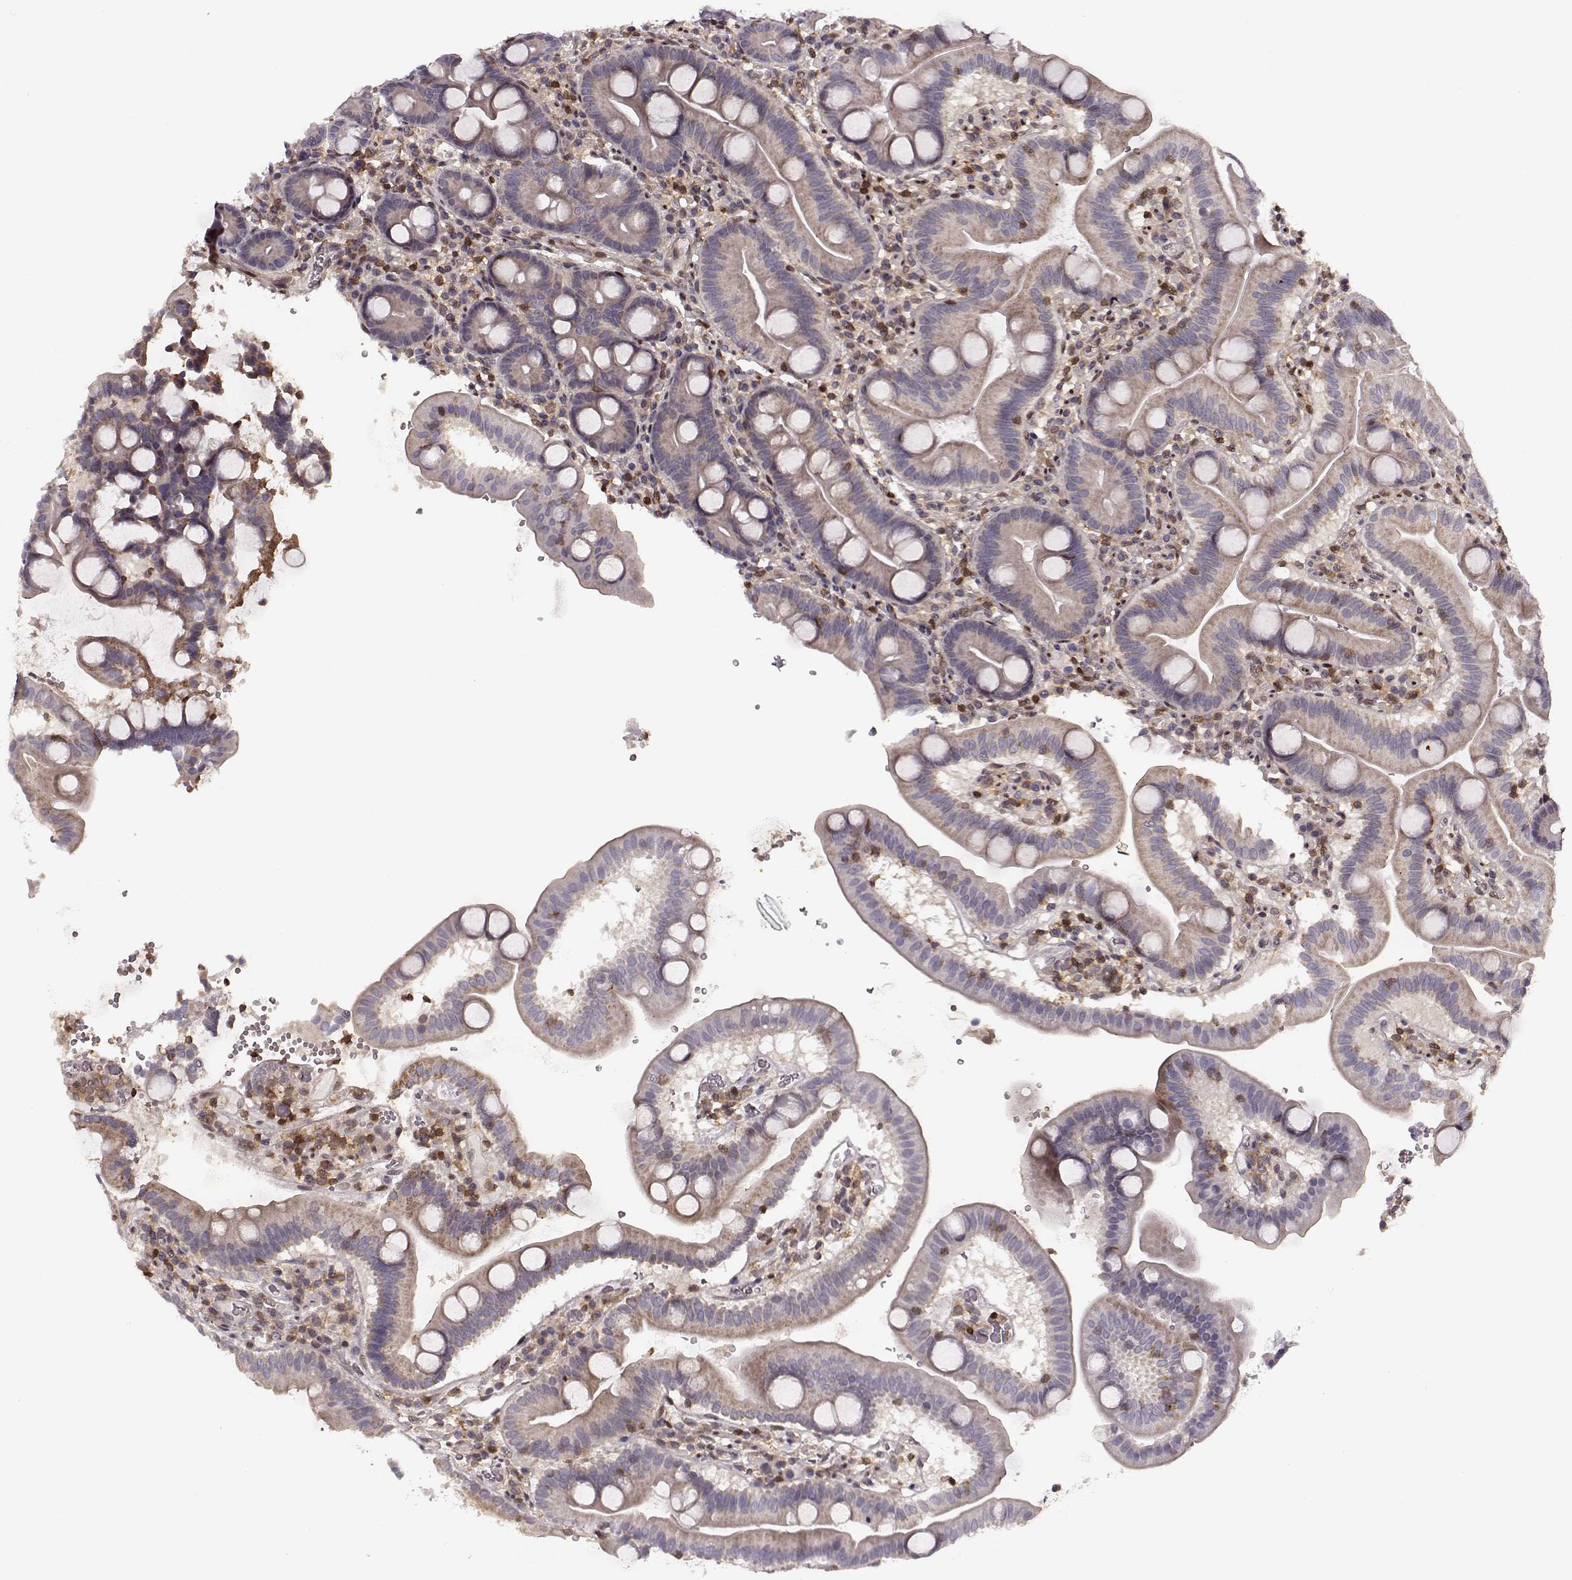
{"staining": {"intensity": "weak", "quantity": "<25%", "location": "cytoplasmic/membranous"}, "tissue": "duodenum", "cell_type": "Glandular cells", "image_type": "normal", "snomed": [{"axis": "morphology", "description": "Normal tissue, NOS"}, {"axis": "topography", "description": "Duodenum"}], "caption": "Immunohistochemical staining of normal duodenum demonstrates no significant positivity in glandular cells.", "gene": "MFSD1", "patient": {"sex": "male", "age": 59}}